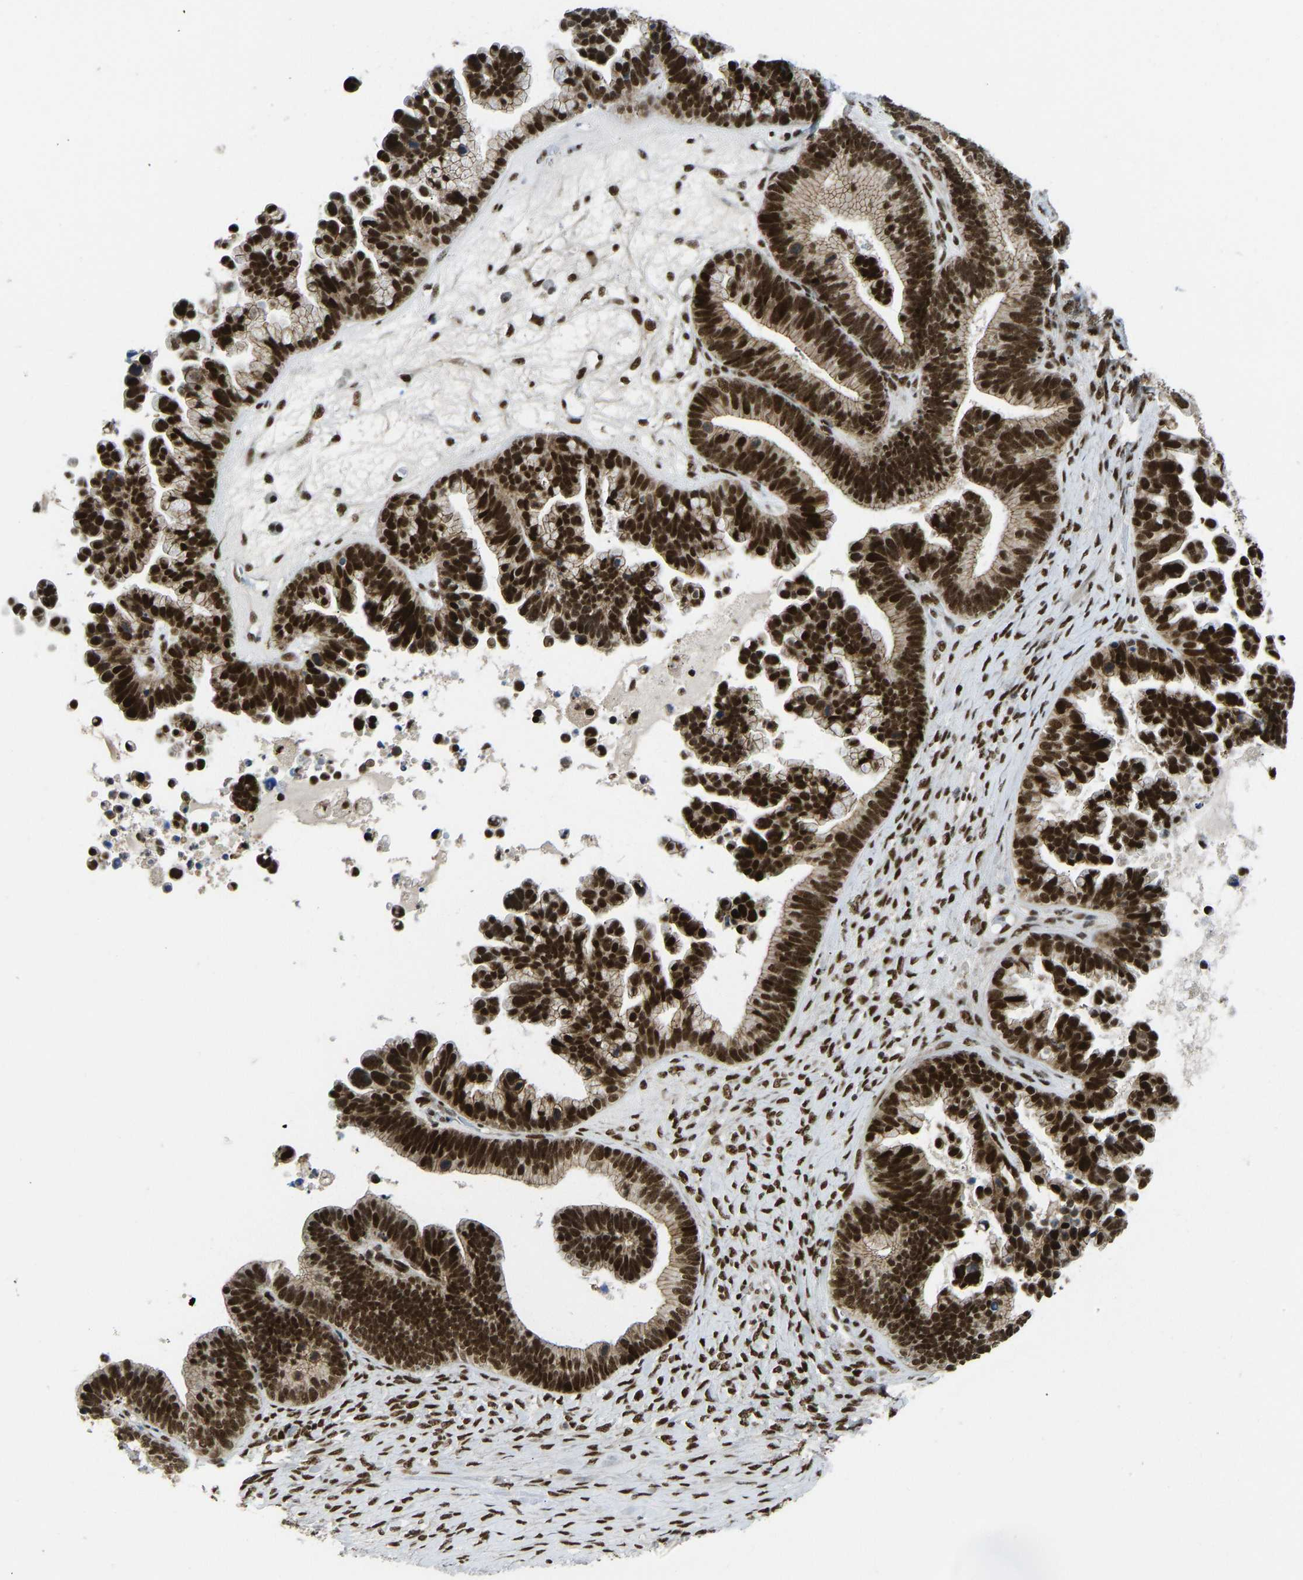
{"staining": {"intensity": "strong", "quantity": ">75%", "location": "nuclear"}, "tissue": "ovarian cancer", "cell_type": "Tumor cells", "image_type": "cancer", "snomed": [{"axis": "morphology", "description": "Cystadenocarcinoma, serous, NOS"}, {"axis": "topography", "description": "Ovary"}], "caption": "The photomicrograph reveals a brown stain indicating the presence of a protein in the nuclear of tumor cells in ovarian cancer (serous cystadenocarcinoma).", "gene": "FOXK1", "patient": {"sex": "female", "age": 56}}